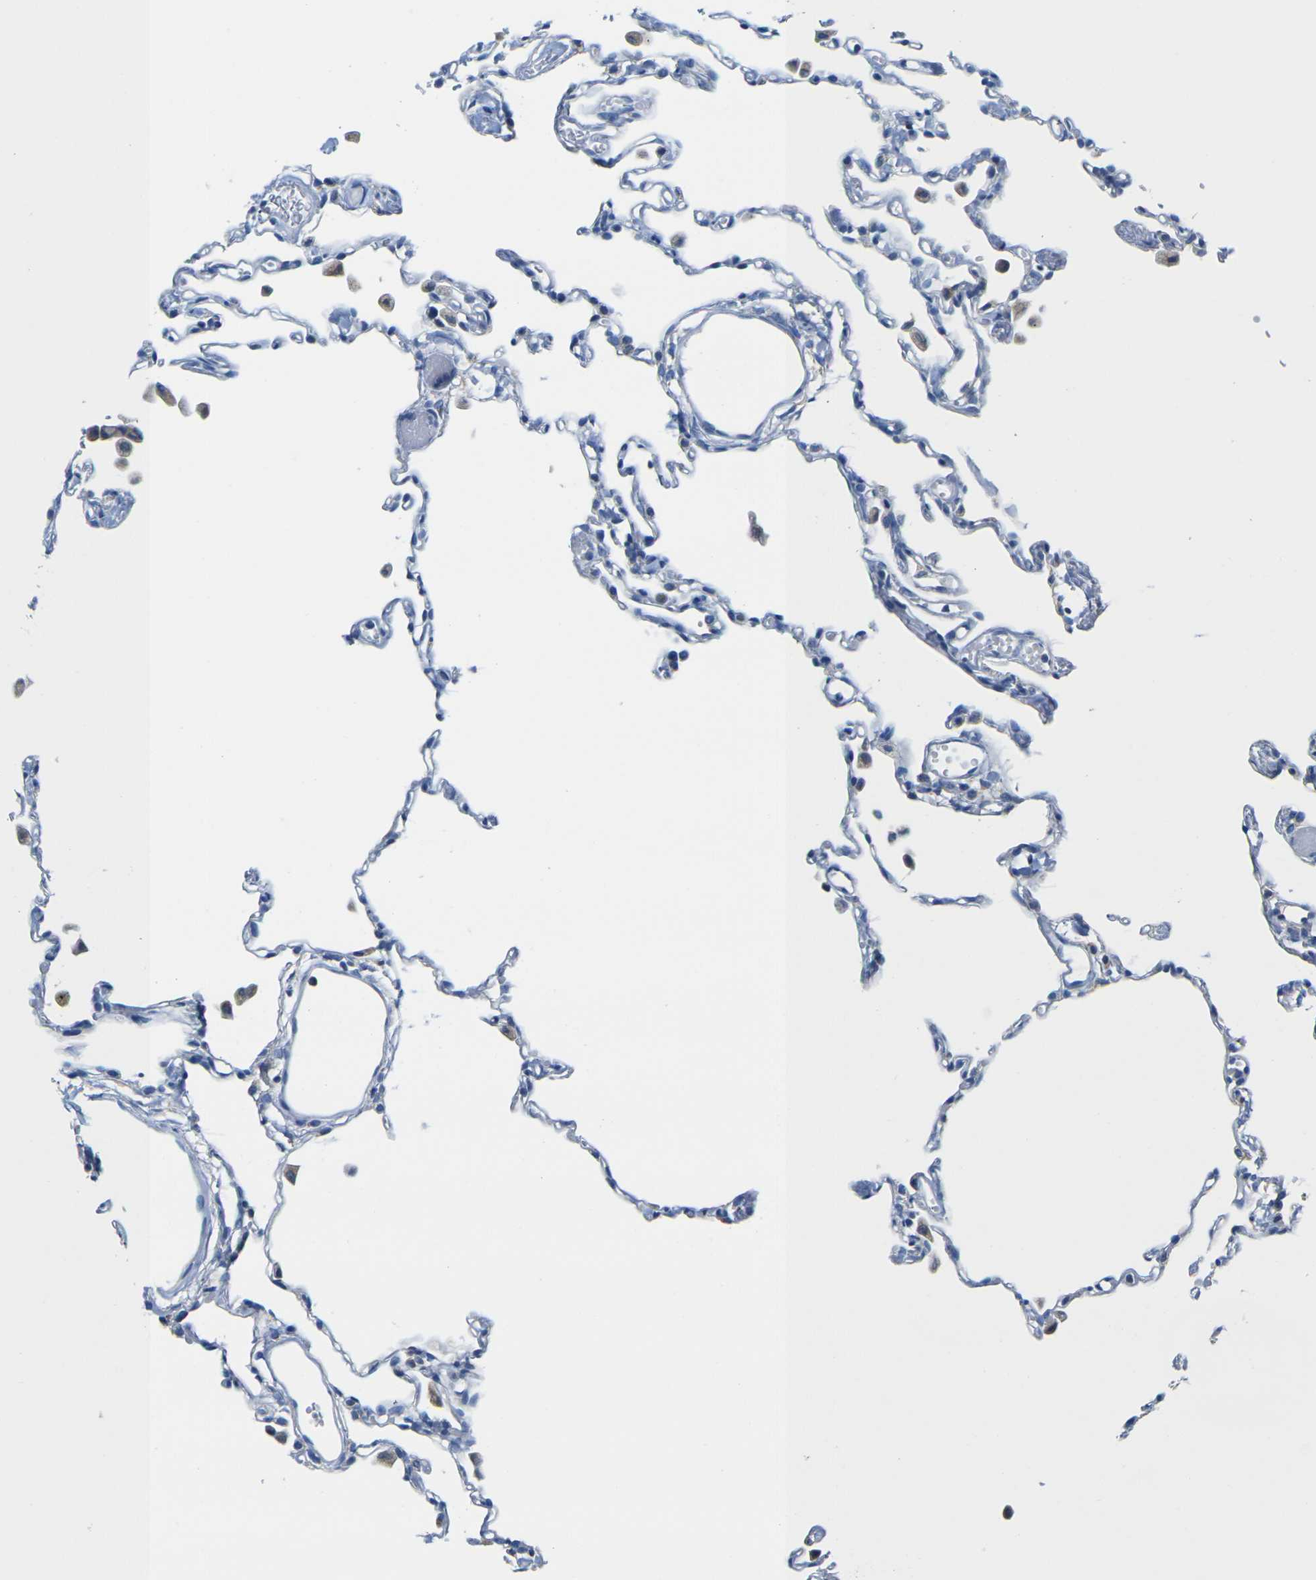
{"staining": {"intensity": "negative", "quantity": "none", "location": "none"}, "tissue": "lung", "cell_type": "Alveolar cells", "image_type": "normal", "snomed": [{"axis": "morphology", "description": "Normal tissue, NOS"}, {"axis": "topography", "description": "Lung"}], "caption": "The micrograph demonstrates no staining of alveolar cells in unremarkable lung.", "gene": "TMEM204", "patient": {"sex": "female", "age": 49}}